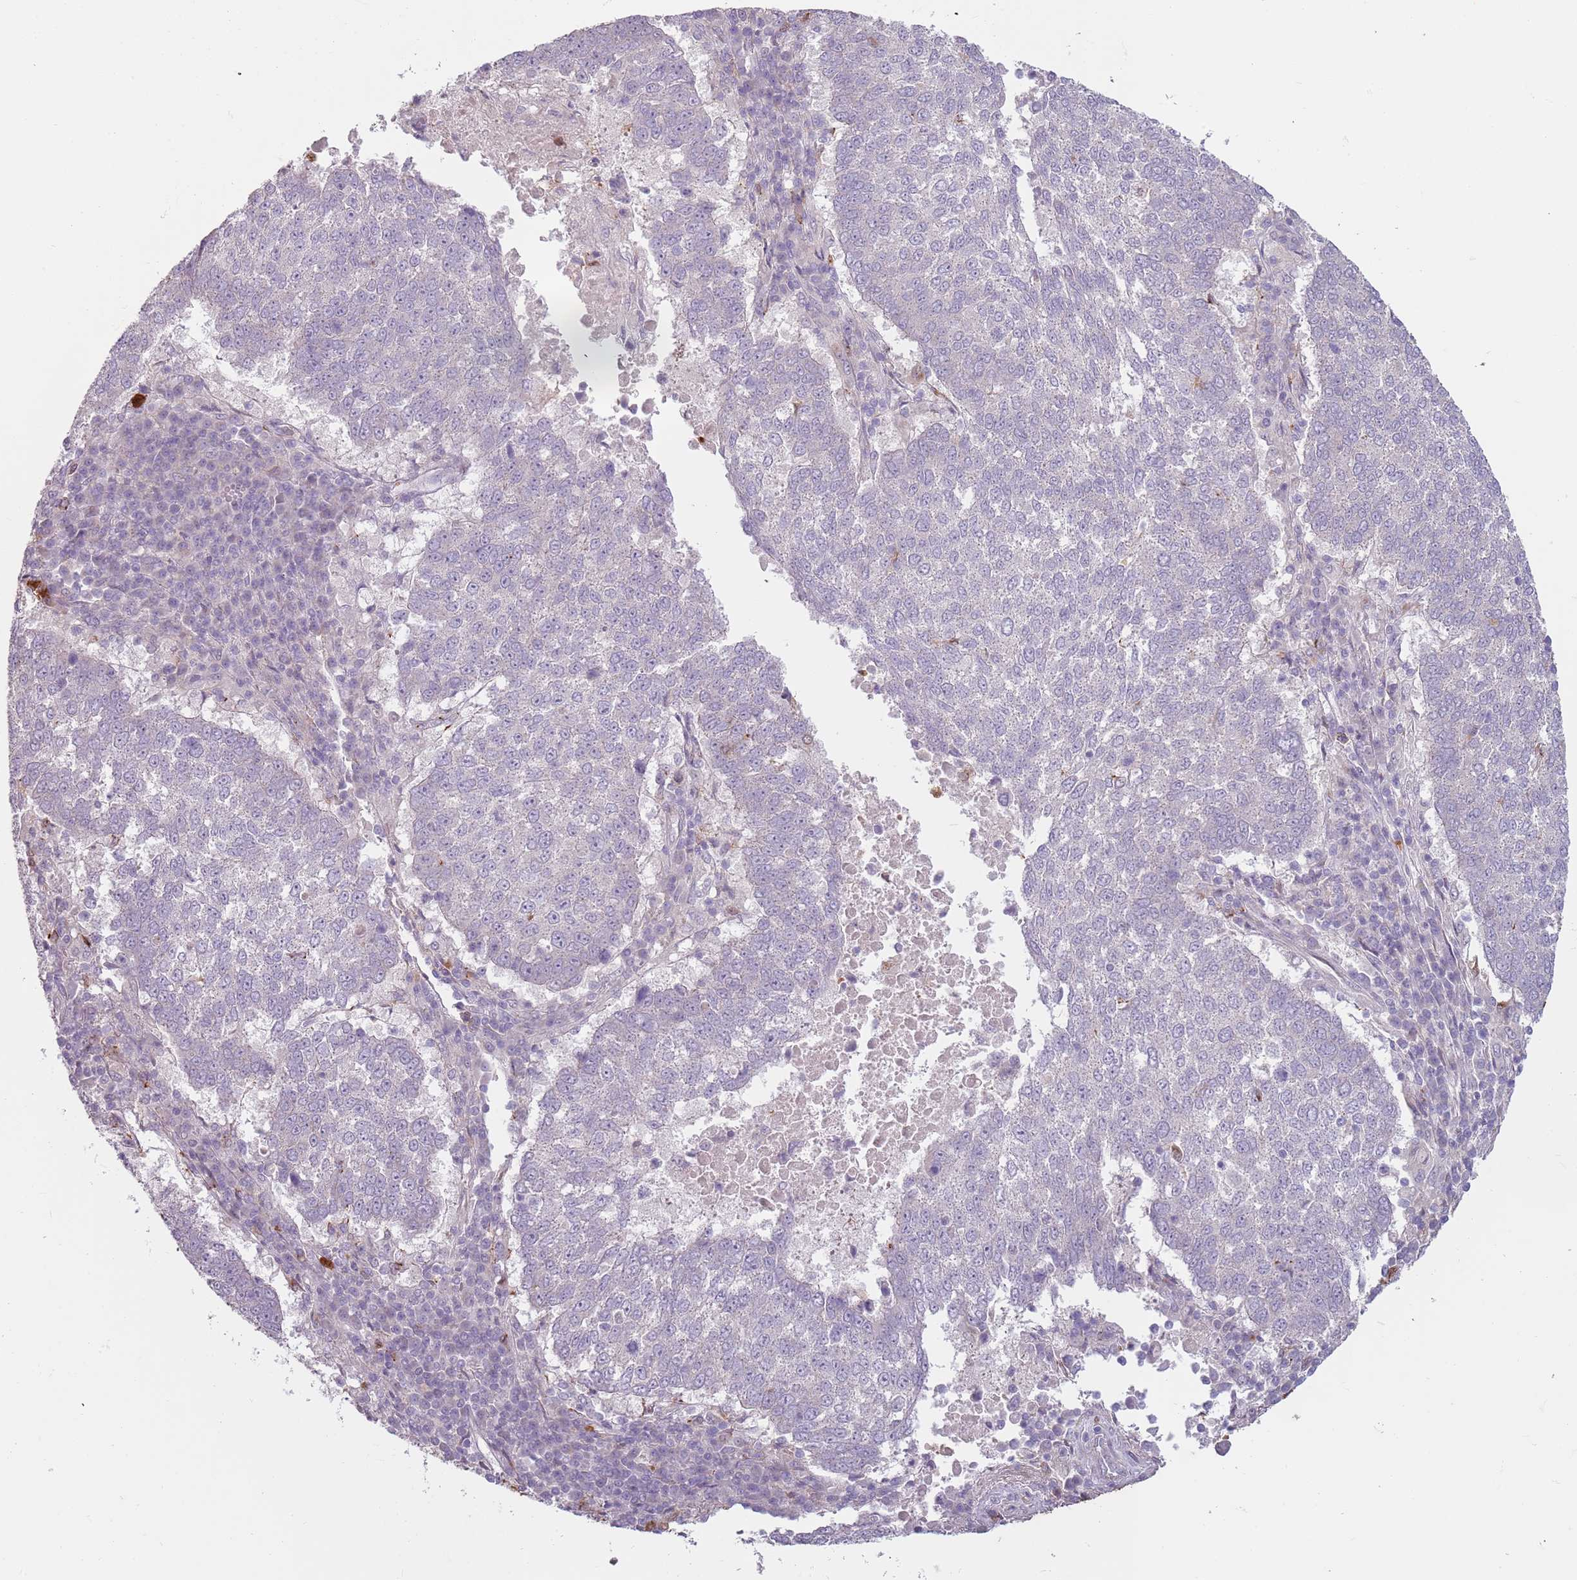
{"staining": {"intensity": "negative", "quantity": "none", "location": "none"}, "tissue": "lung cancer", "cell_type": "Tumor cells", "image_type": "cancer", "snomed": [{"axis": "morphology", "description": "Squamous cell carcinoma, NOS"}, {"axis": "topography", "description": "Lung"}], "caption": "This micrograph is of lung squamous cell carcinoma stained with immunohistochemistry to label a protein in brown with the nuclei are counter-stained blue. There is no staining in tumor cells.", "gene": "SPAG4", "patient": {"sex": "male", "age": 73}}